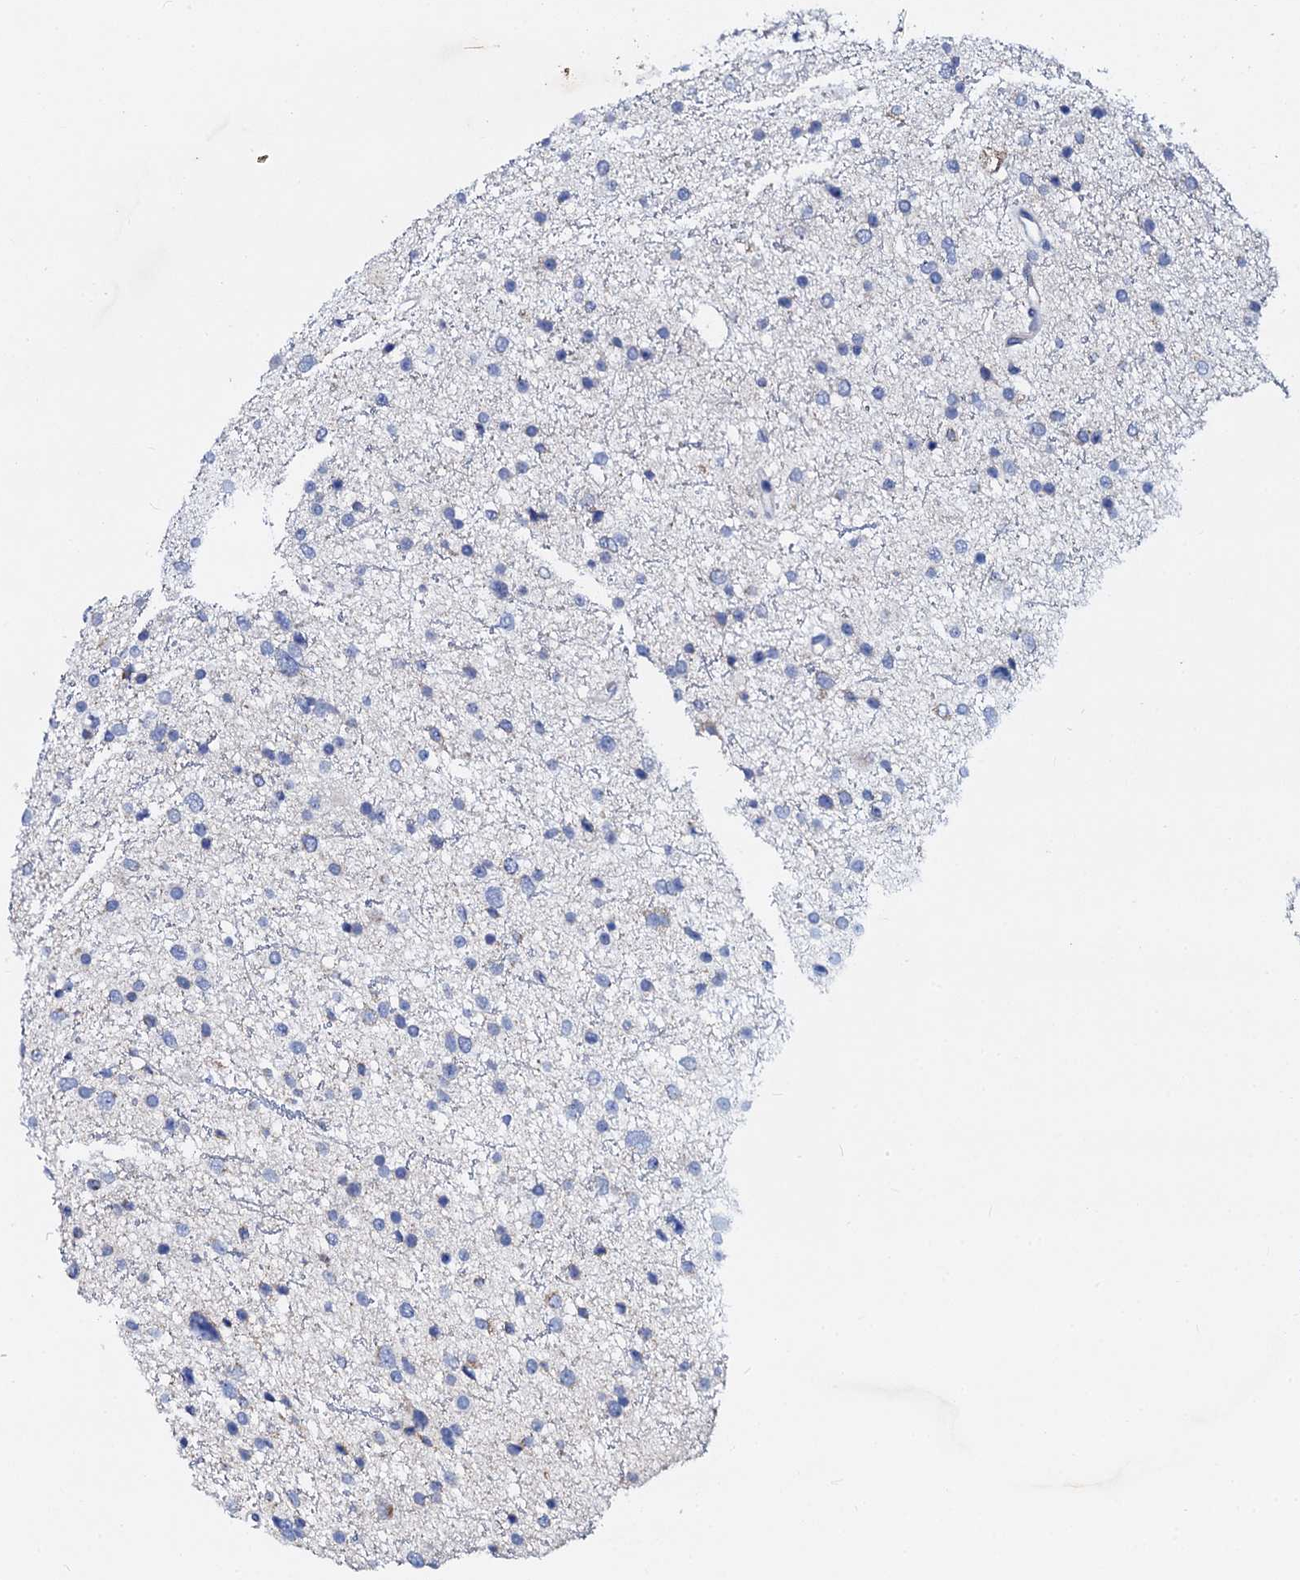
{"staining": {"intensity": "negative", "quantity": "none", "location": "none"}, "tissue": "glioma", "cell_type": "Tumor cells", "image_type": "cancer", "snomed": [{"axis": "morphology", "description": "Glioma, malignant, Low grade"}, {"axis": "topography", "description": "Brain"}], "caption": "The photomicrograph shows no staining of tumor cells in malignant glioma (low-grade).", "gene": "SLC37A4", "patient": {"sex": "female", "age": 37}}